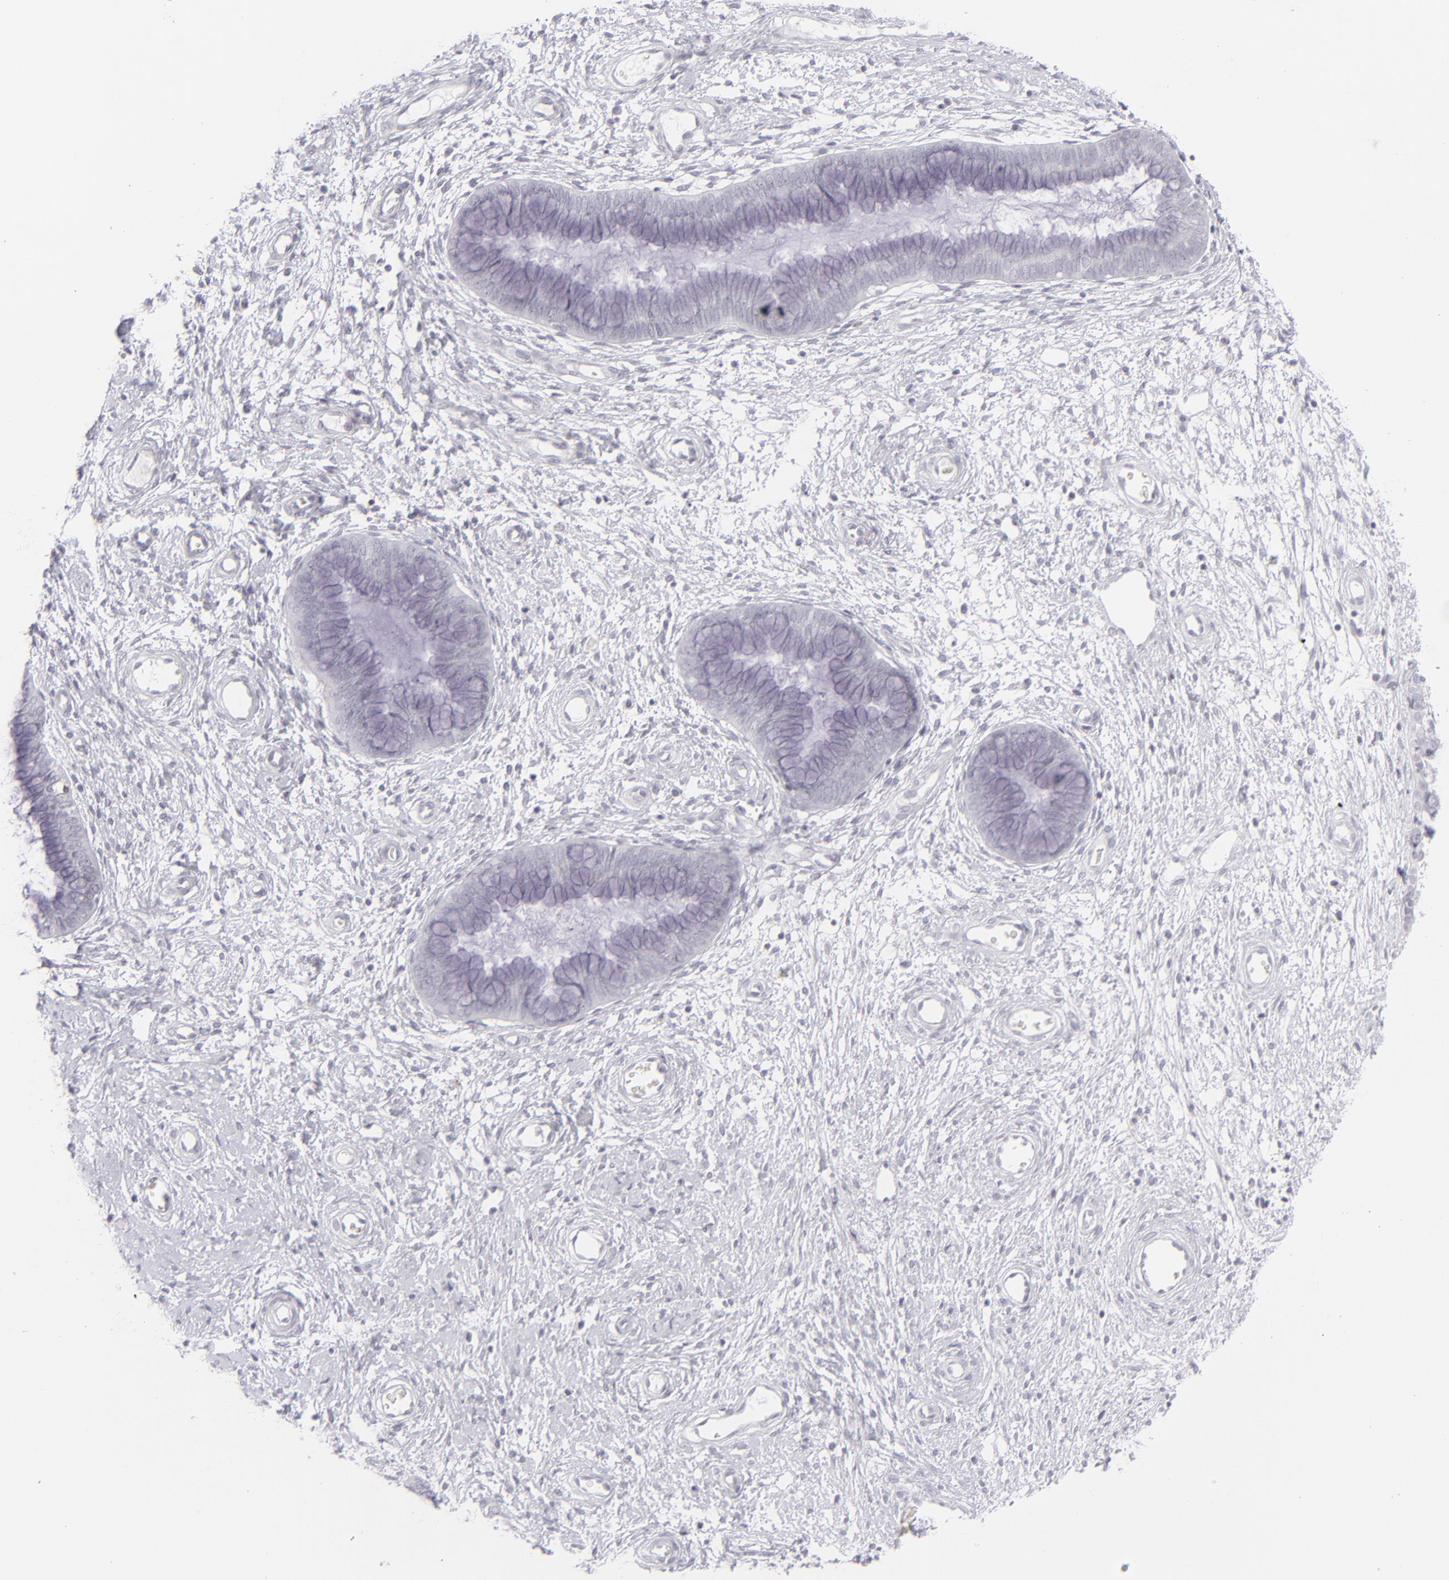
{"staining": {"intensity": "negative", "quantity": "none", "location": "none"}, "tissue": "cervix", "cell_type": "Glandular cells", "image_type": "normal", "snomed": [{"axis": "morphology", "description": "Normal tissue, NOS"}, {"axis": "topography", "description": "Cervix"}], "caption": "The IHC image has no significant staining in glandular cells of cervix.", "gene": "CD7", "patient": {"sex": "female", "age": 55}}